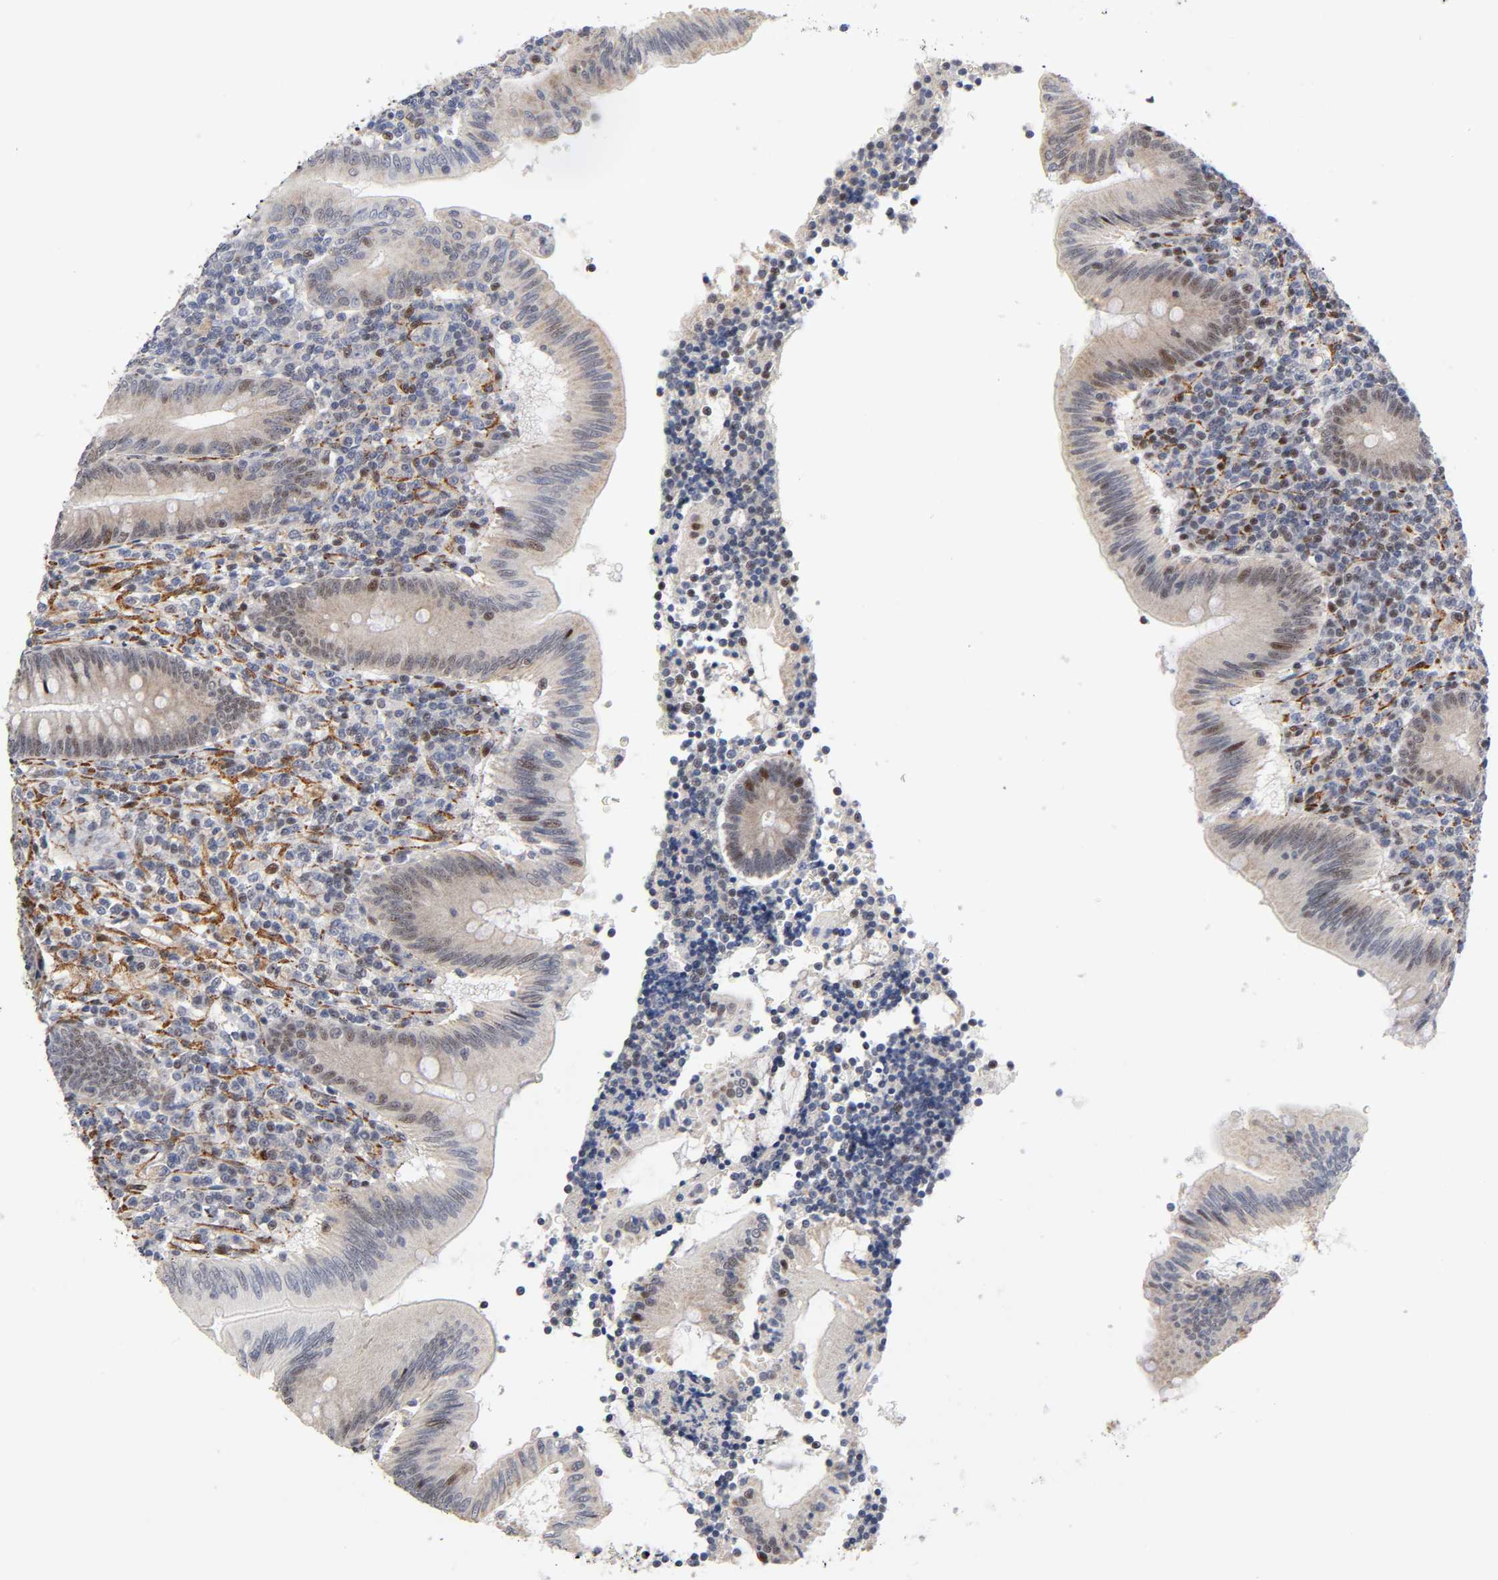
{"staining": {"intensity": "moderate", "quantity": ">75%", "location": "cytoplasmic/membranous,nuclear"}, "tissue": "appendix", "cell_type": "Glandular cells", "image_type": "normal", "snomed": [{"axis": "morphology", "description": "Normal tissue, NOS"}, {"axis": "morphology", "description": "Inflammation, NOS"}, {"axis": "topography", "description": "Appendix"}], "caption": "Immunohistochemical staining of normal human appendix reveals medium levels of moderate cytoplasmic/membranous,nuclear staining in approximately >75% of glandular cells. The staining was performed using DAB (3,3'-diaminobenzidine) to visualize the protein expression in brown, while the nuclei were stained in blue with hematoxylin (Magnification: 20x).", "gene": "STK38", "patient": {"sex": "male", "age": 46}}